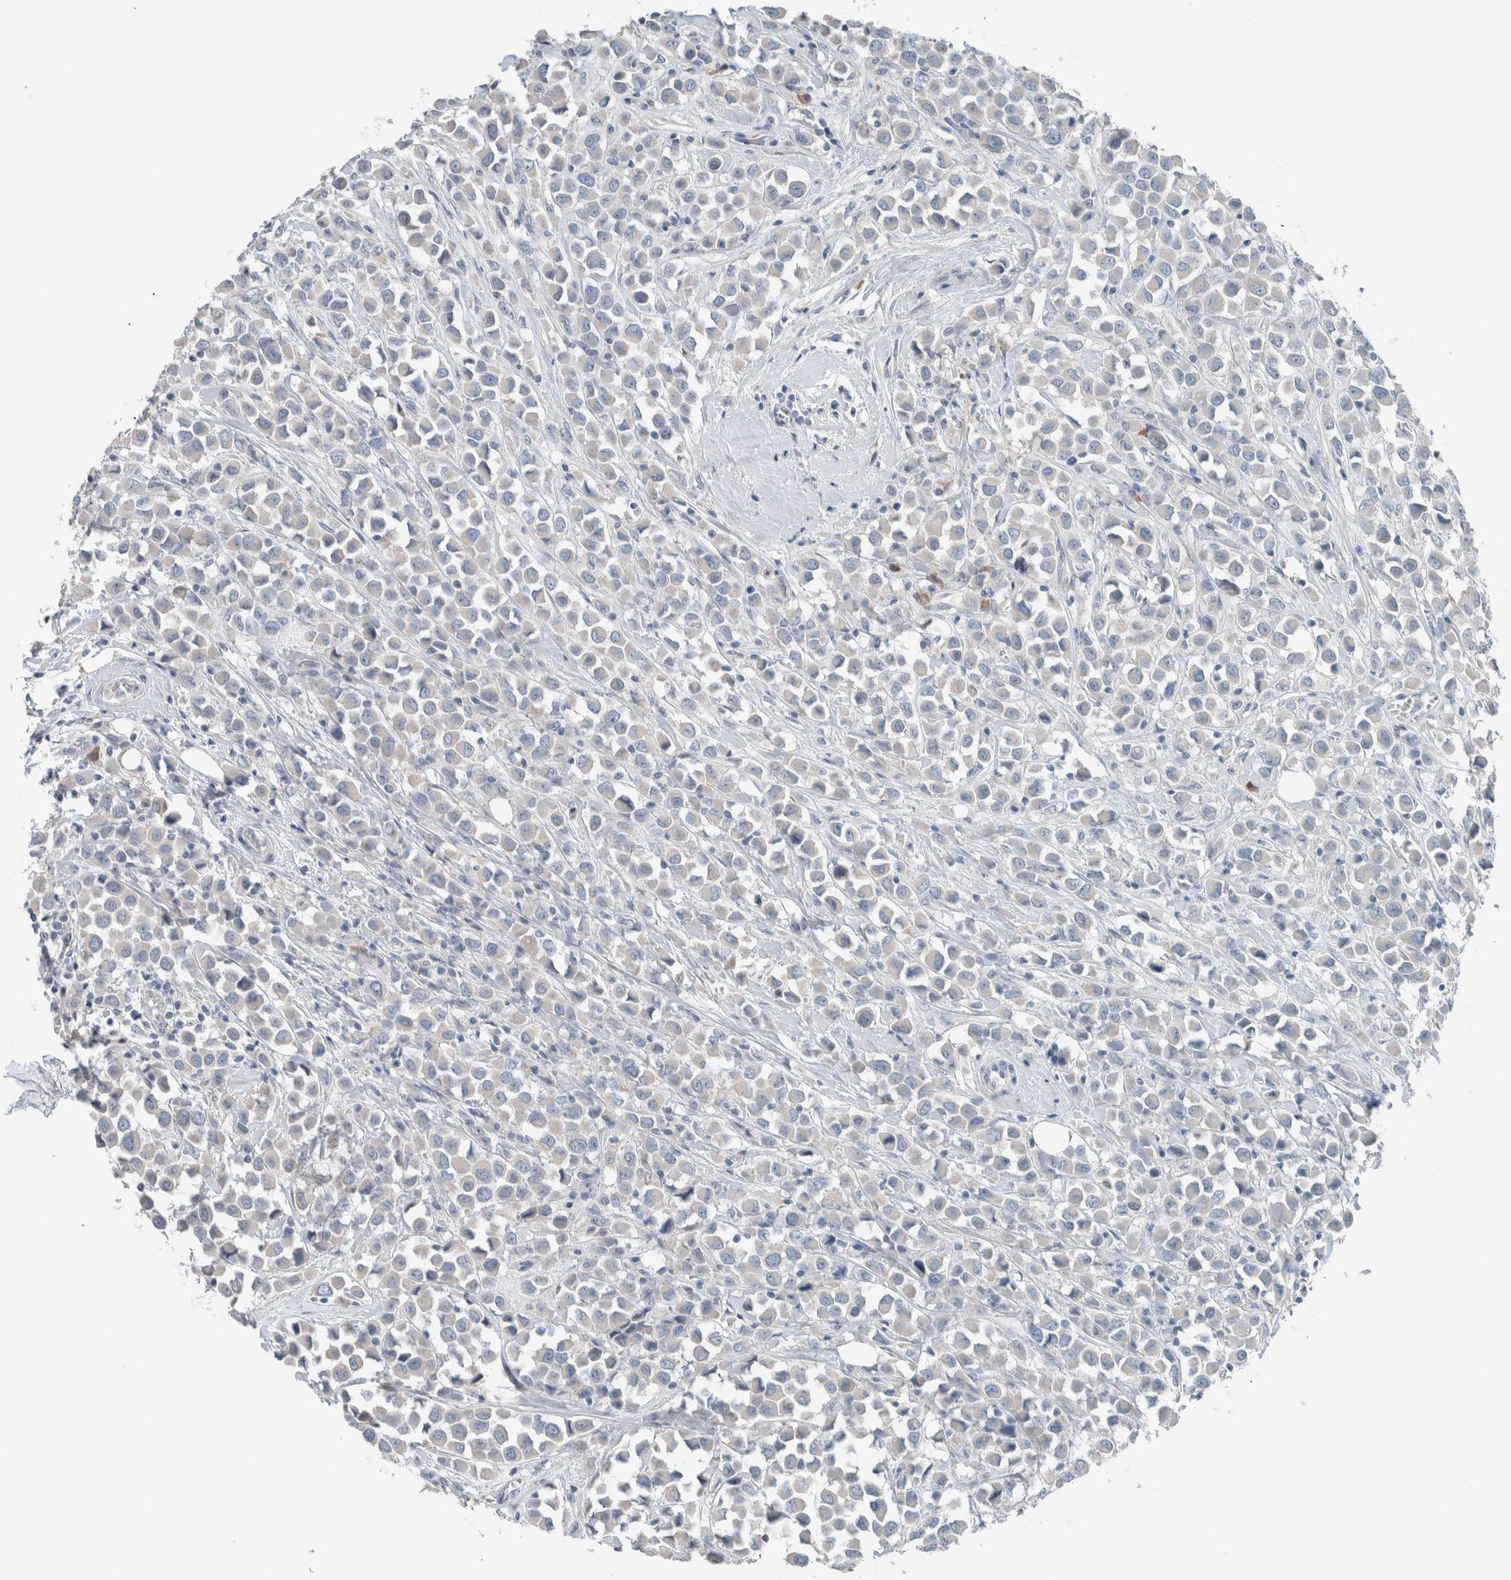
{"staining": {"intensity": "negative", "quantity": "none", "location": "none"}, "tissue": "breast cancer", "cell_type": "Tumor cells", "image_type": "cancer", "snomed": [{"axis": "morphology", "description": "Duct carcinoma"}, {"axis": "topography", "description": "Breast"}], "caption": "An image of breast cancer stained for a protein reveals no brown staining in tumor cells.", "gene": "DUOX1", "patient": {"sex": "female", "age": 61}}